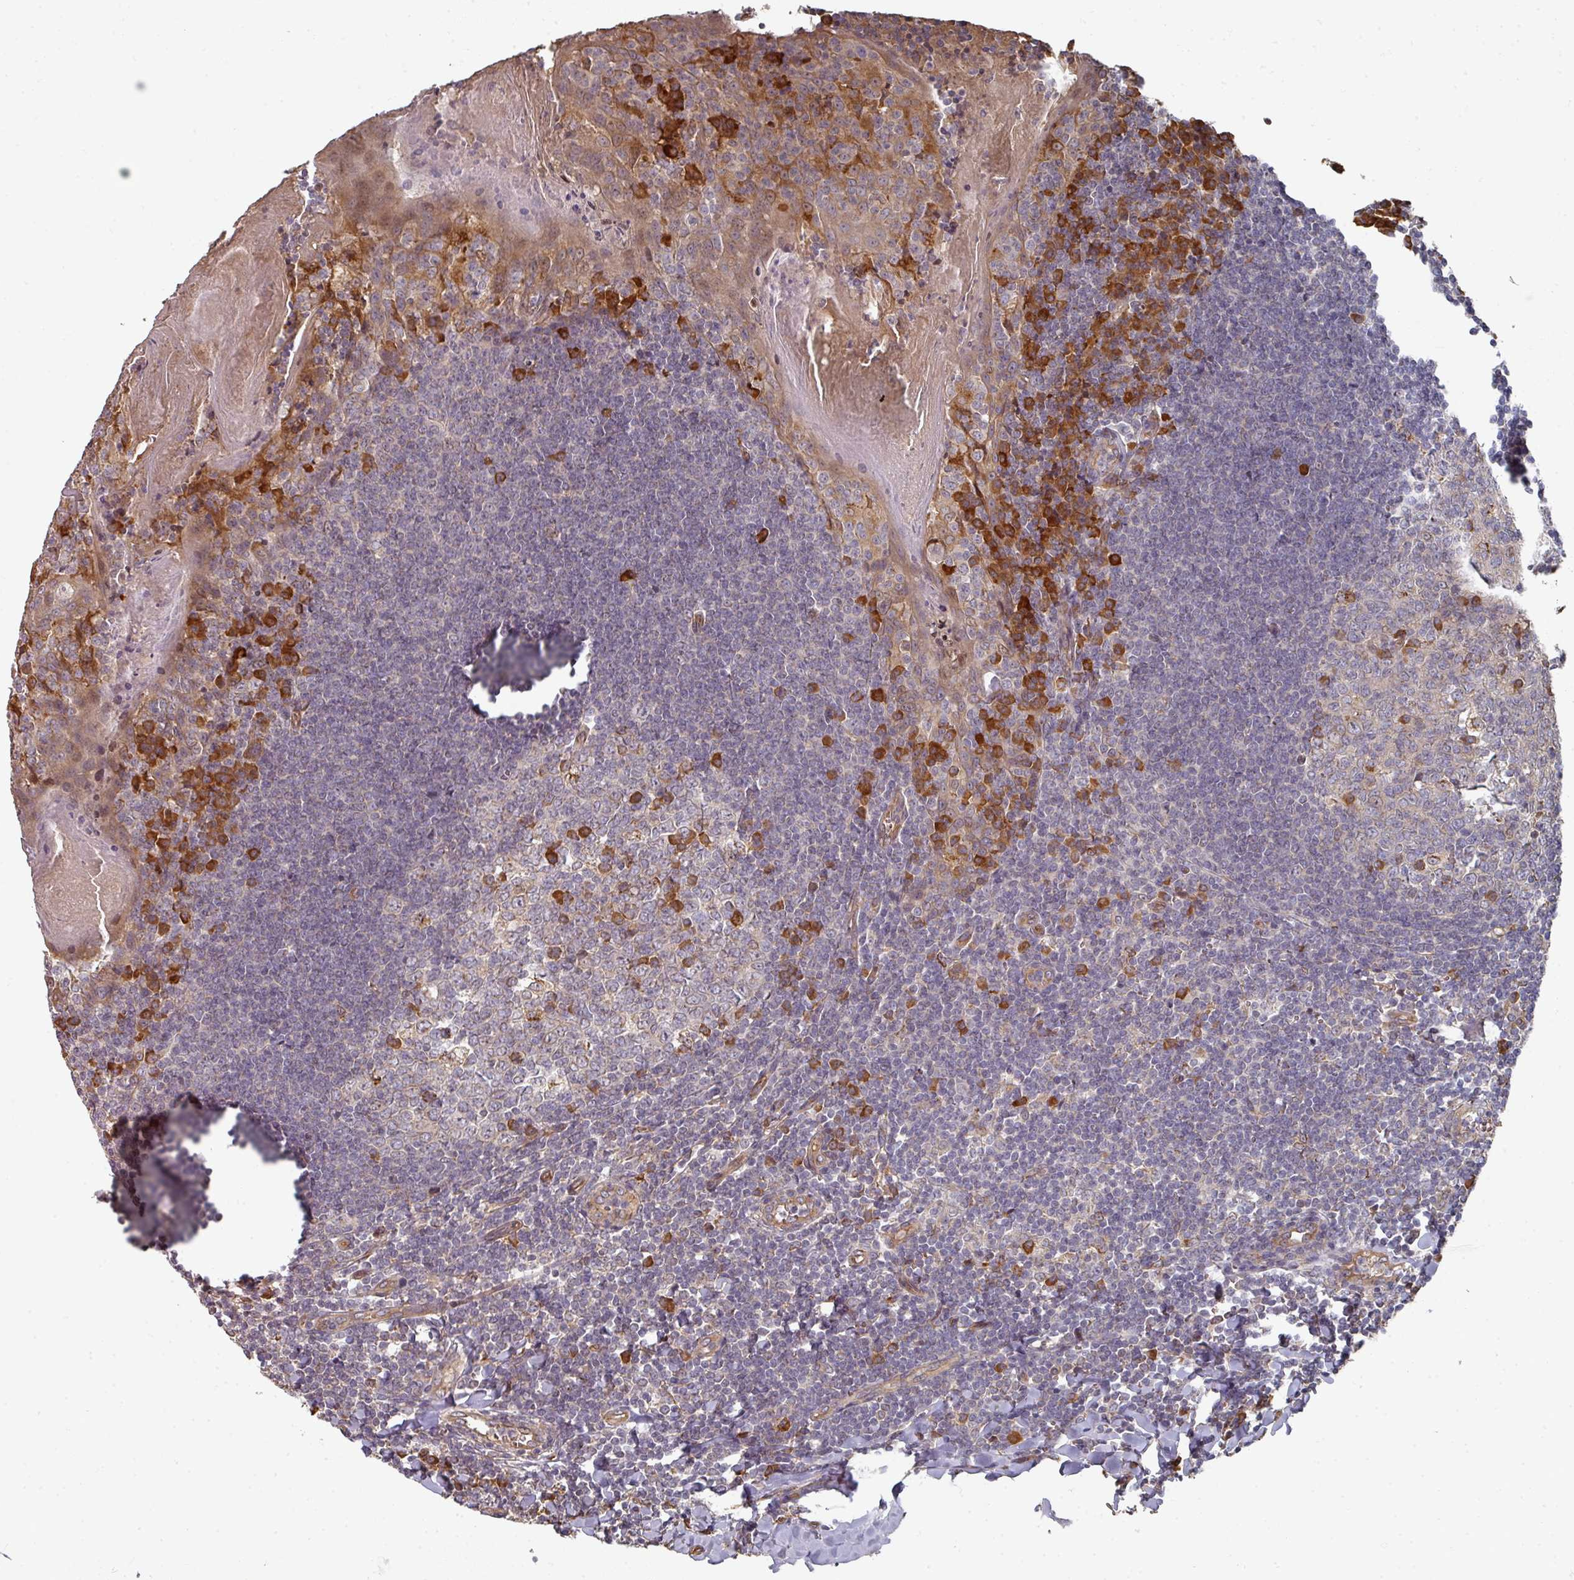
{"staining": {"intensity": "strong", "quantity": "<25%", "location": "cytoplasmic/membranous"}, "tissue": "tonsil", "cell_type": "Germinal center cells", "image_type": "normal", "snomed": [{"axis": "morphology", "description": "Normal tissue, NOS"}, {"axis": "topography", "description": "Tonsil"}], "caption": "Immunohistochemical staining of normal human tonsil demonstrates medium levels of strong cytoplasmic/membranous staining in about <25% of germinal center cells.", "gene": "EDEM2", "patient": {"sex": "male", "age": 27}}